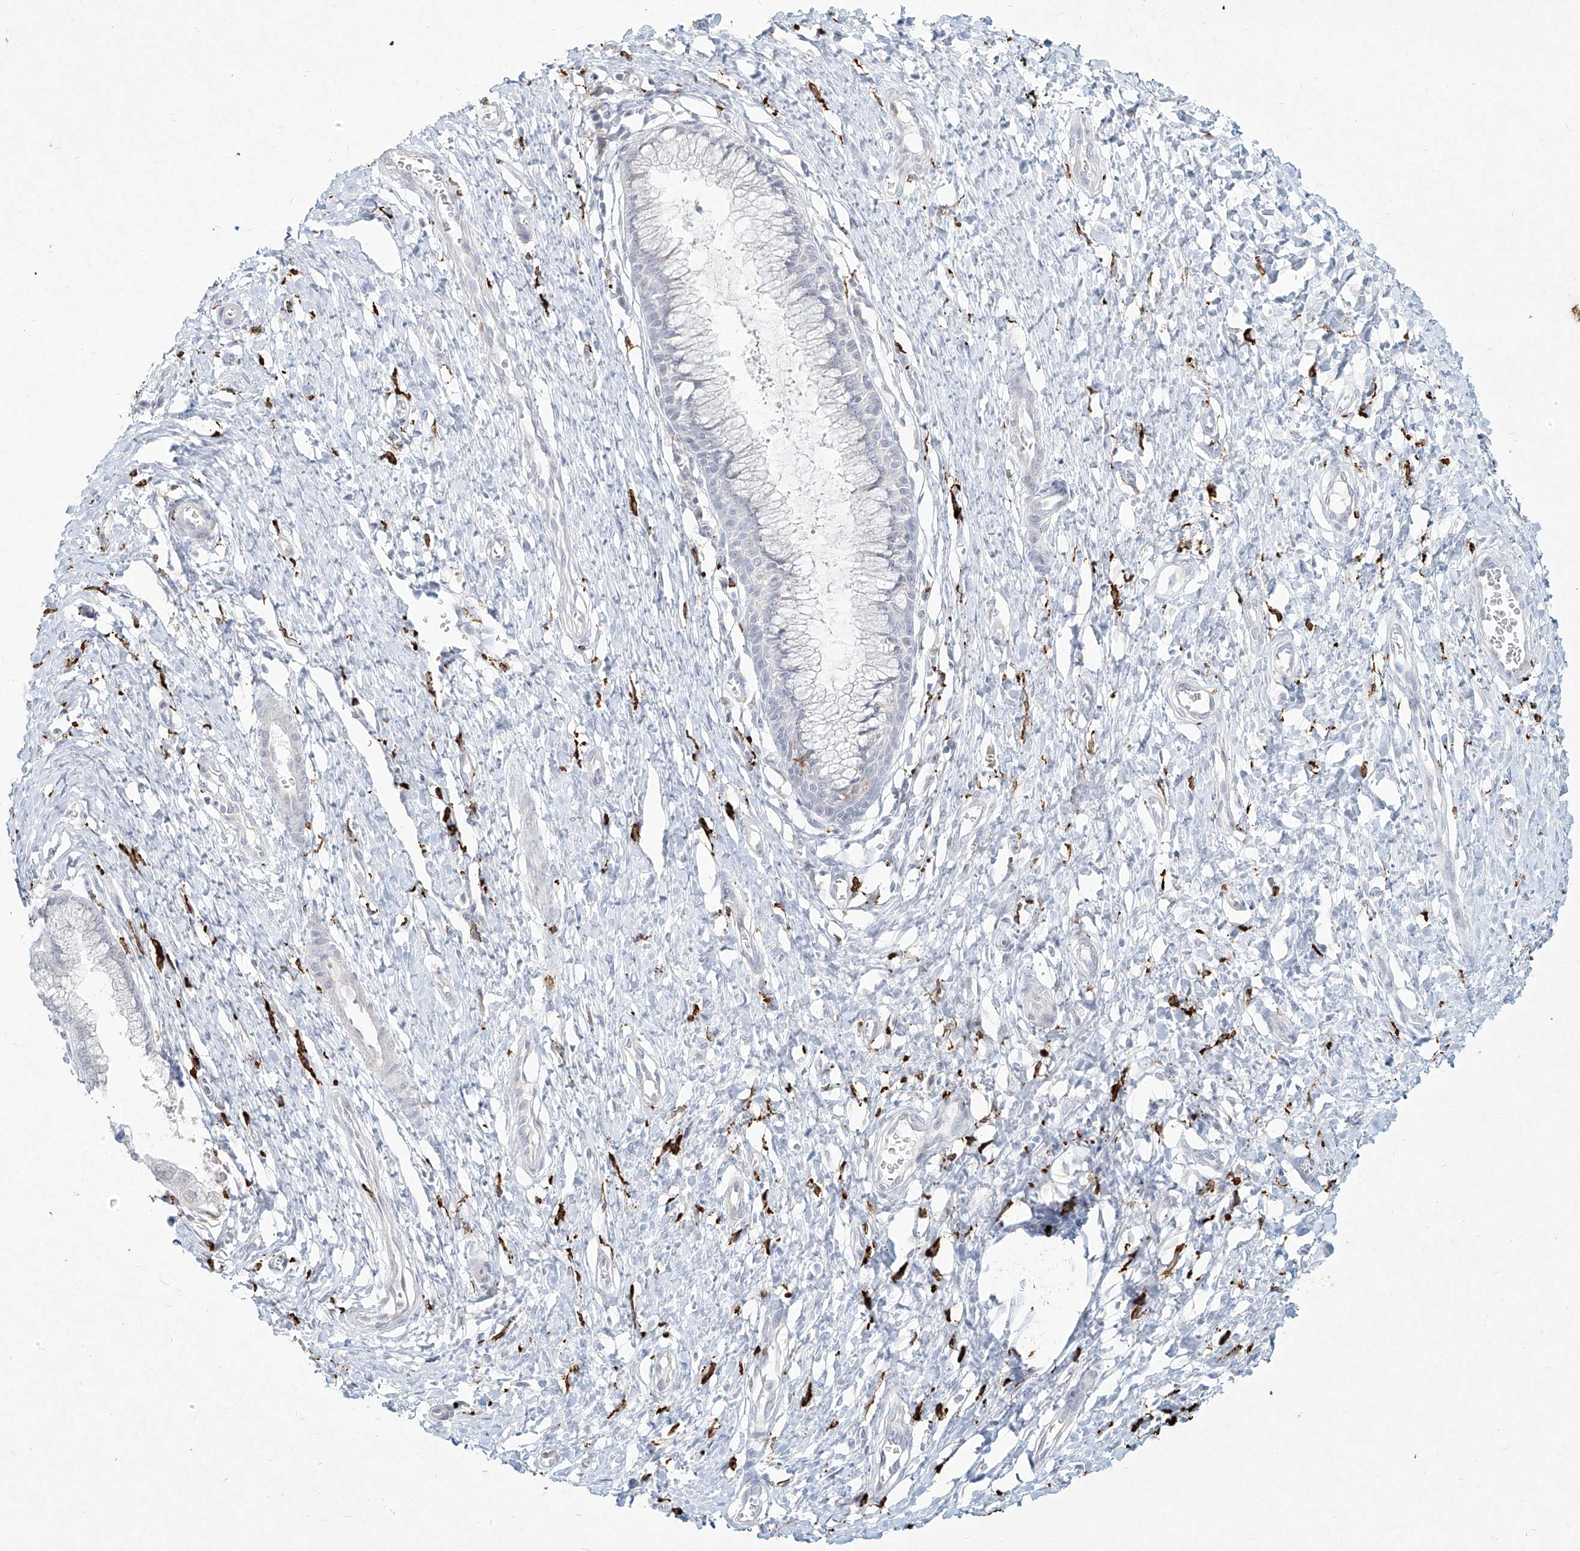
{"staining": {"intensity": "negative", "quantity": "none", "location": "none"}, "tissue": "cervix", "cell_type": "Glandular cells", "image_type": "normal", "snomed": [{"axis": "morphology", "description": "Normal tissue, NOS"}, {"axis": "topography", "description": "Cervix"}], "caption": "Normal cervix was stained to show a protein in brown. There is no significant expression in glandular cells. The staining was performed using DAB (3,3'-diaminobenzidine) to visualize the protein expression in brown, while the nuclei were stained in blue with hematoxylin (Magnification: 20x).", "gene": "CD209", "patient": {"sex": "female", "age": 55}}